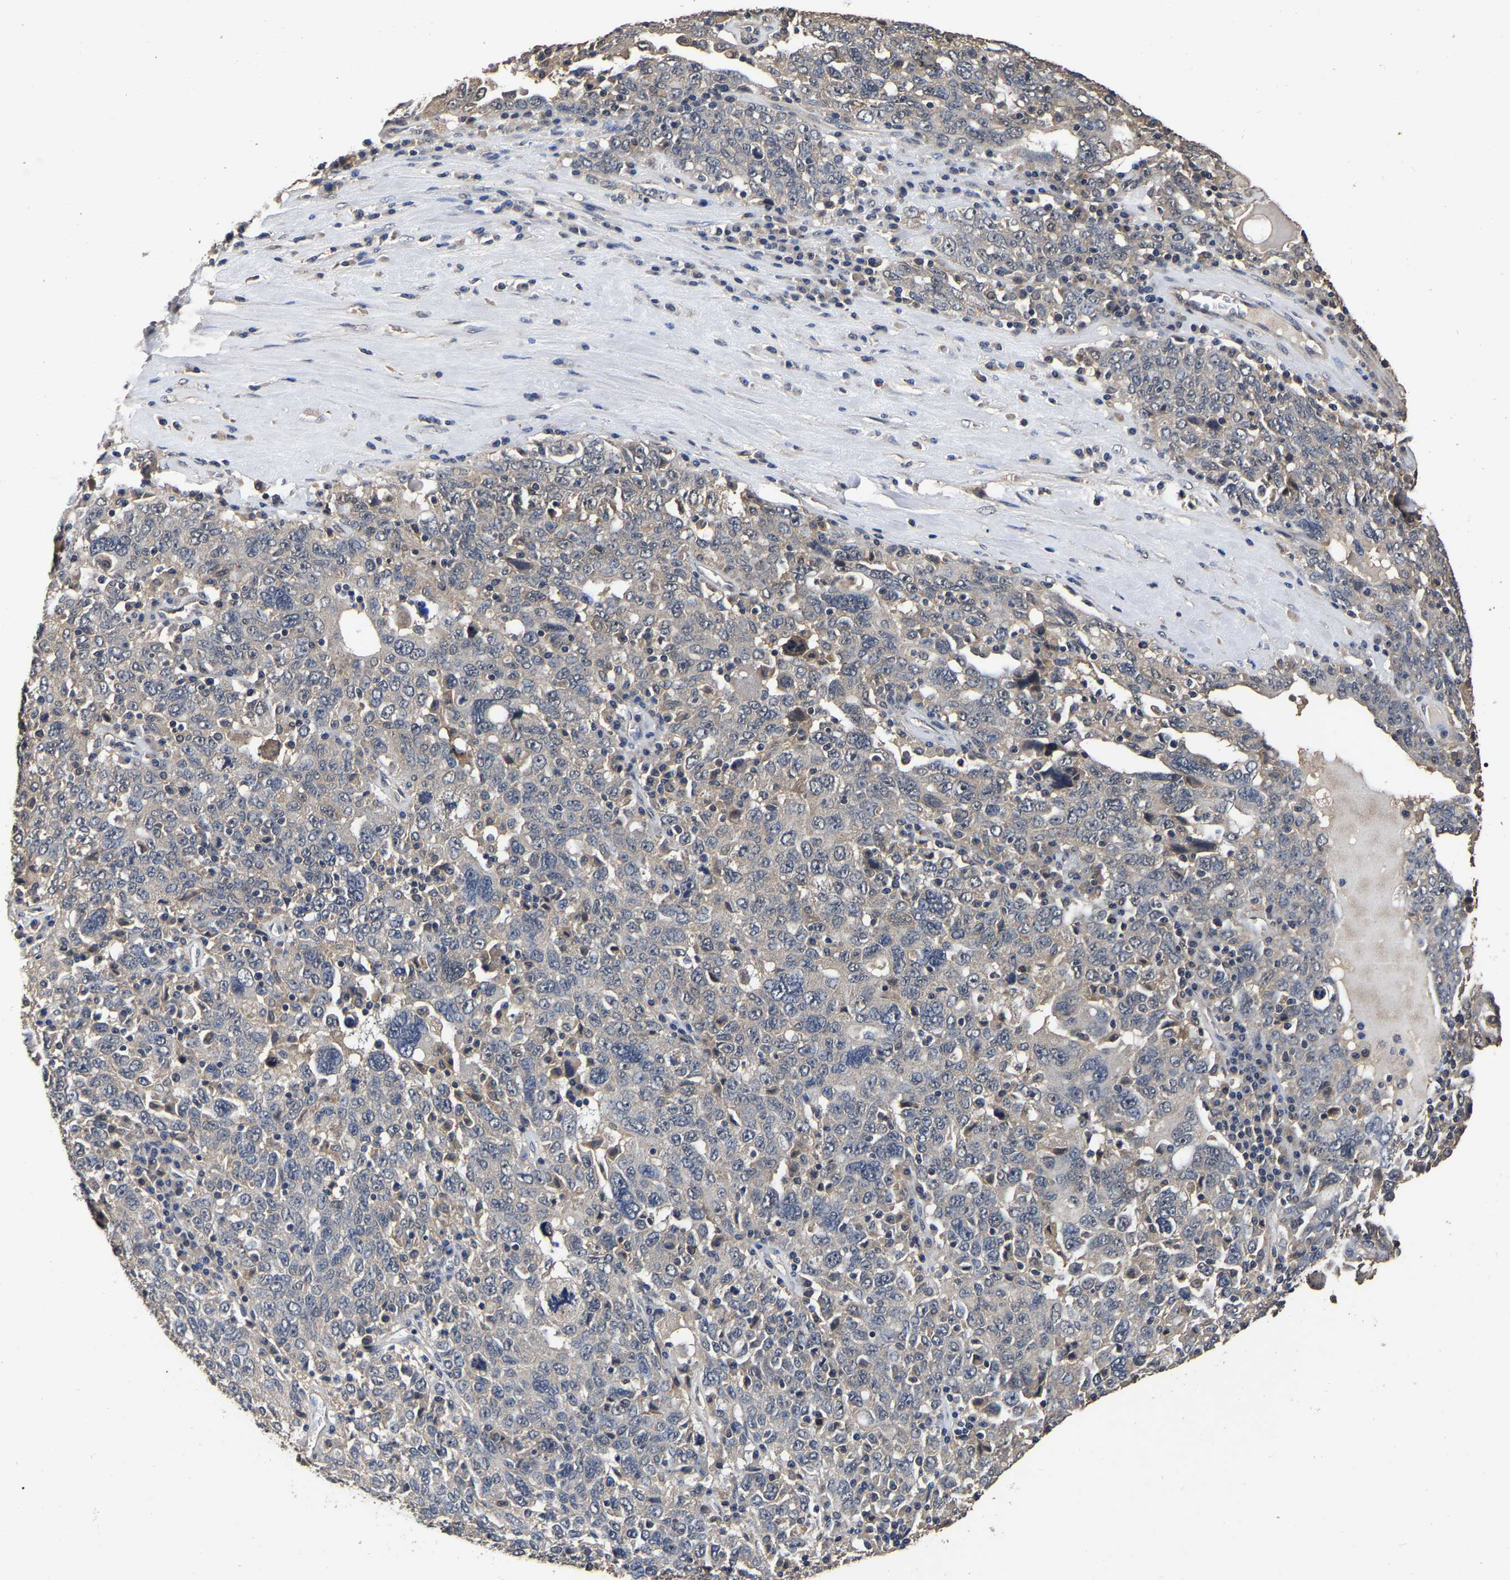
{"staining": {"intensity": "negative", "quantity": "none", "location": "none"}, "tissue": "ovarian cancer", "cell_type": "Tumor cells", "image_type": "cancer", "snomed": [{"axis": "morphology", "description": "Carcinoma, endometroid"}, {"axis": "topography", "description": "Ovary"}], "caption": "IHC of human endometroid carcinoma (ovarian) shows no positivity in tumor cells.", "gene": "STK32C", "patient": {"sex": "female", "age": 62}}